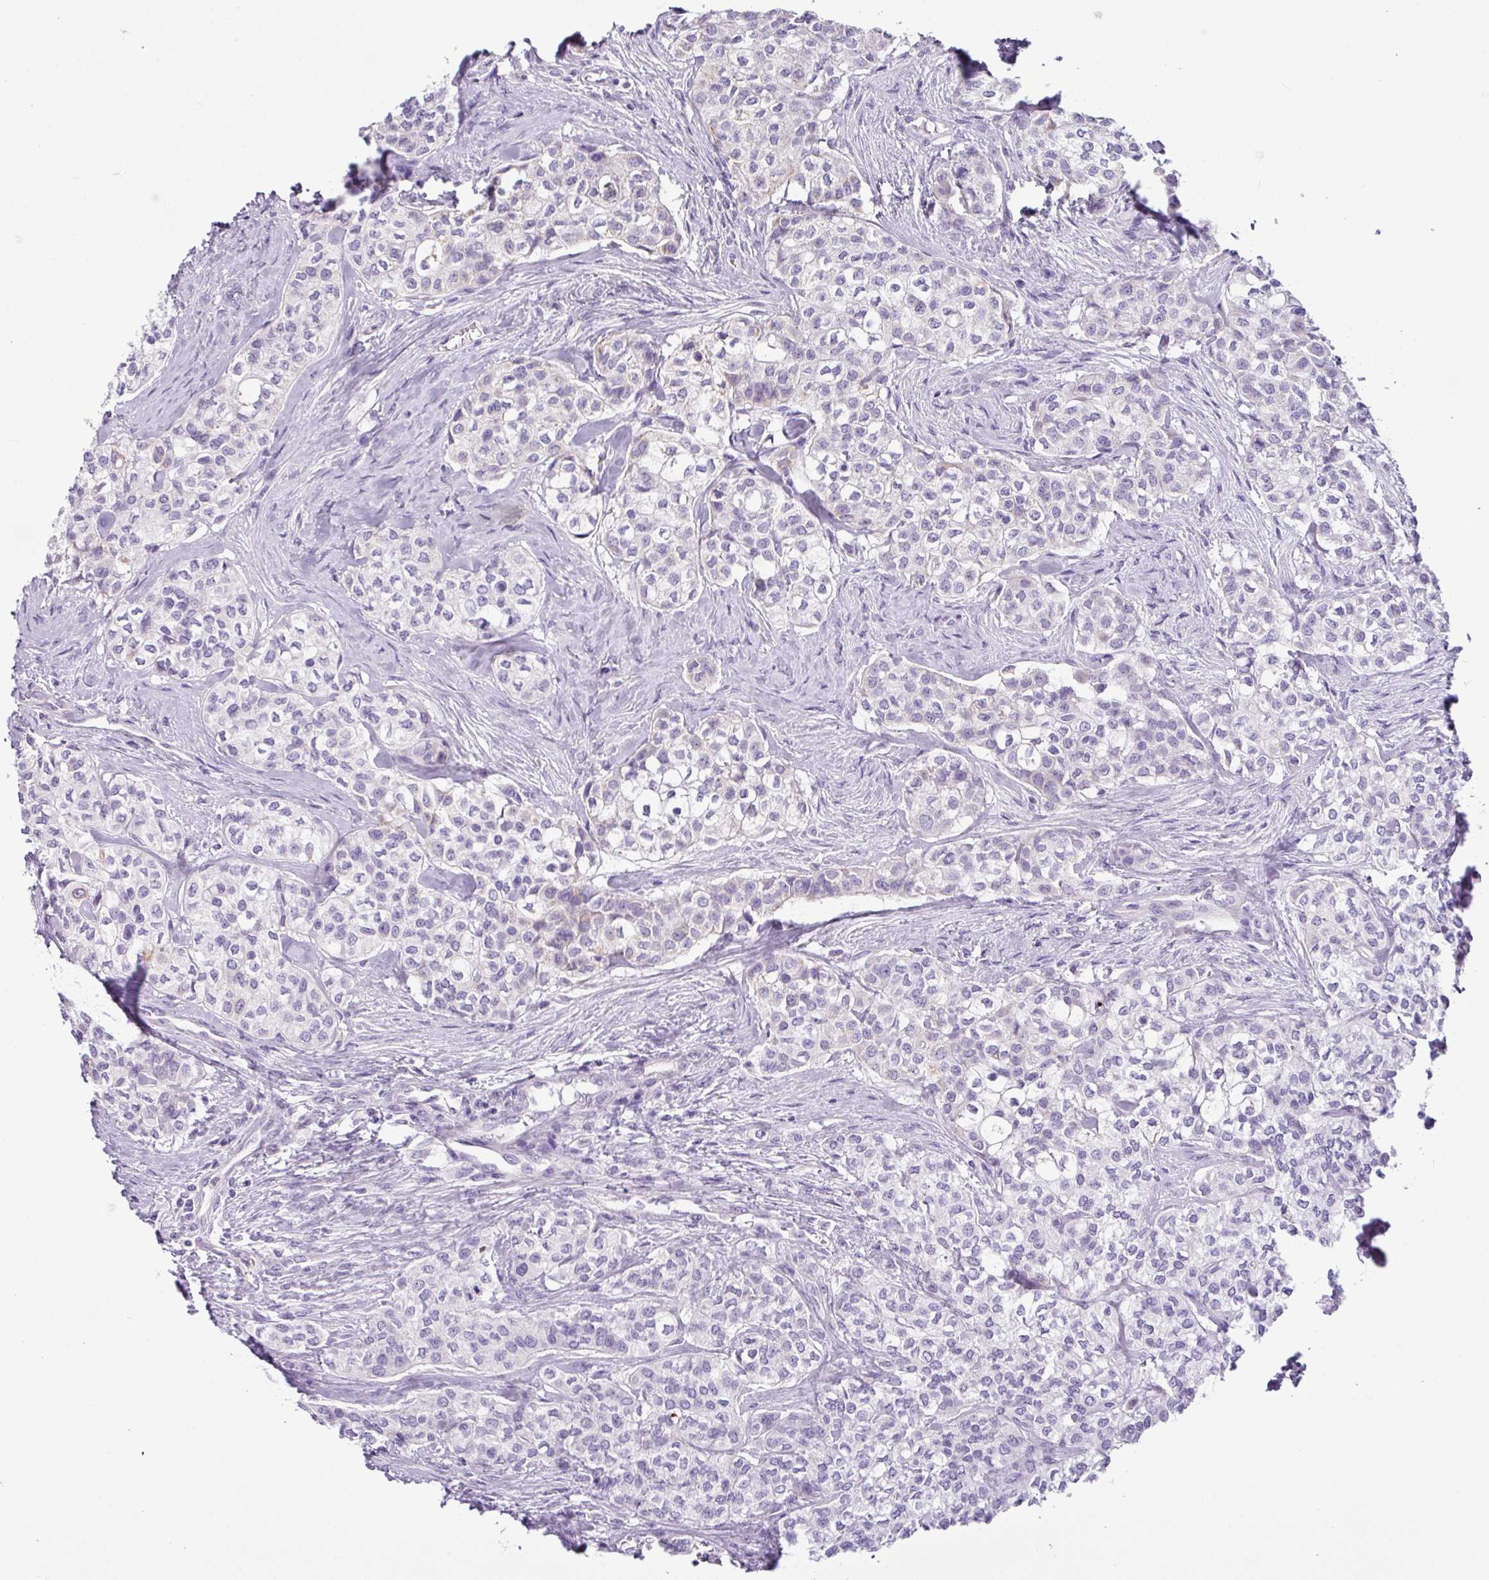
{"staining": {"intensity": "negative", "quantity": "none", "location": "none"}, "tissue": "head and neck cancer", "cell_type": "Tumor cells", "image_type": "cancer", "snomed": [{"axis": "morphology", "description": "Adenocarcinoma, NOS"}, {"axis": "topography", "description": "Head-Neck"}], "caption": "High magnification brightfield microscopy of head and neck adenocarcinoma stained with DAB (3,3'-diaminobenzidine) (brown) and counterstained with hematoxylin (blue): tumor cells show no significant expression.", "gene": "HMCN2", "patient": {"sex": "male", "age": 81}}